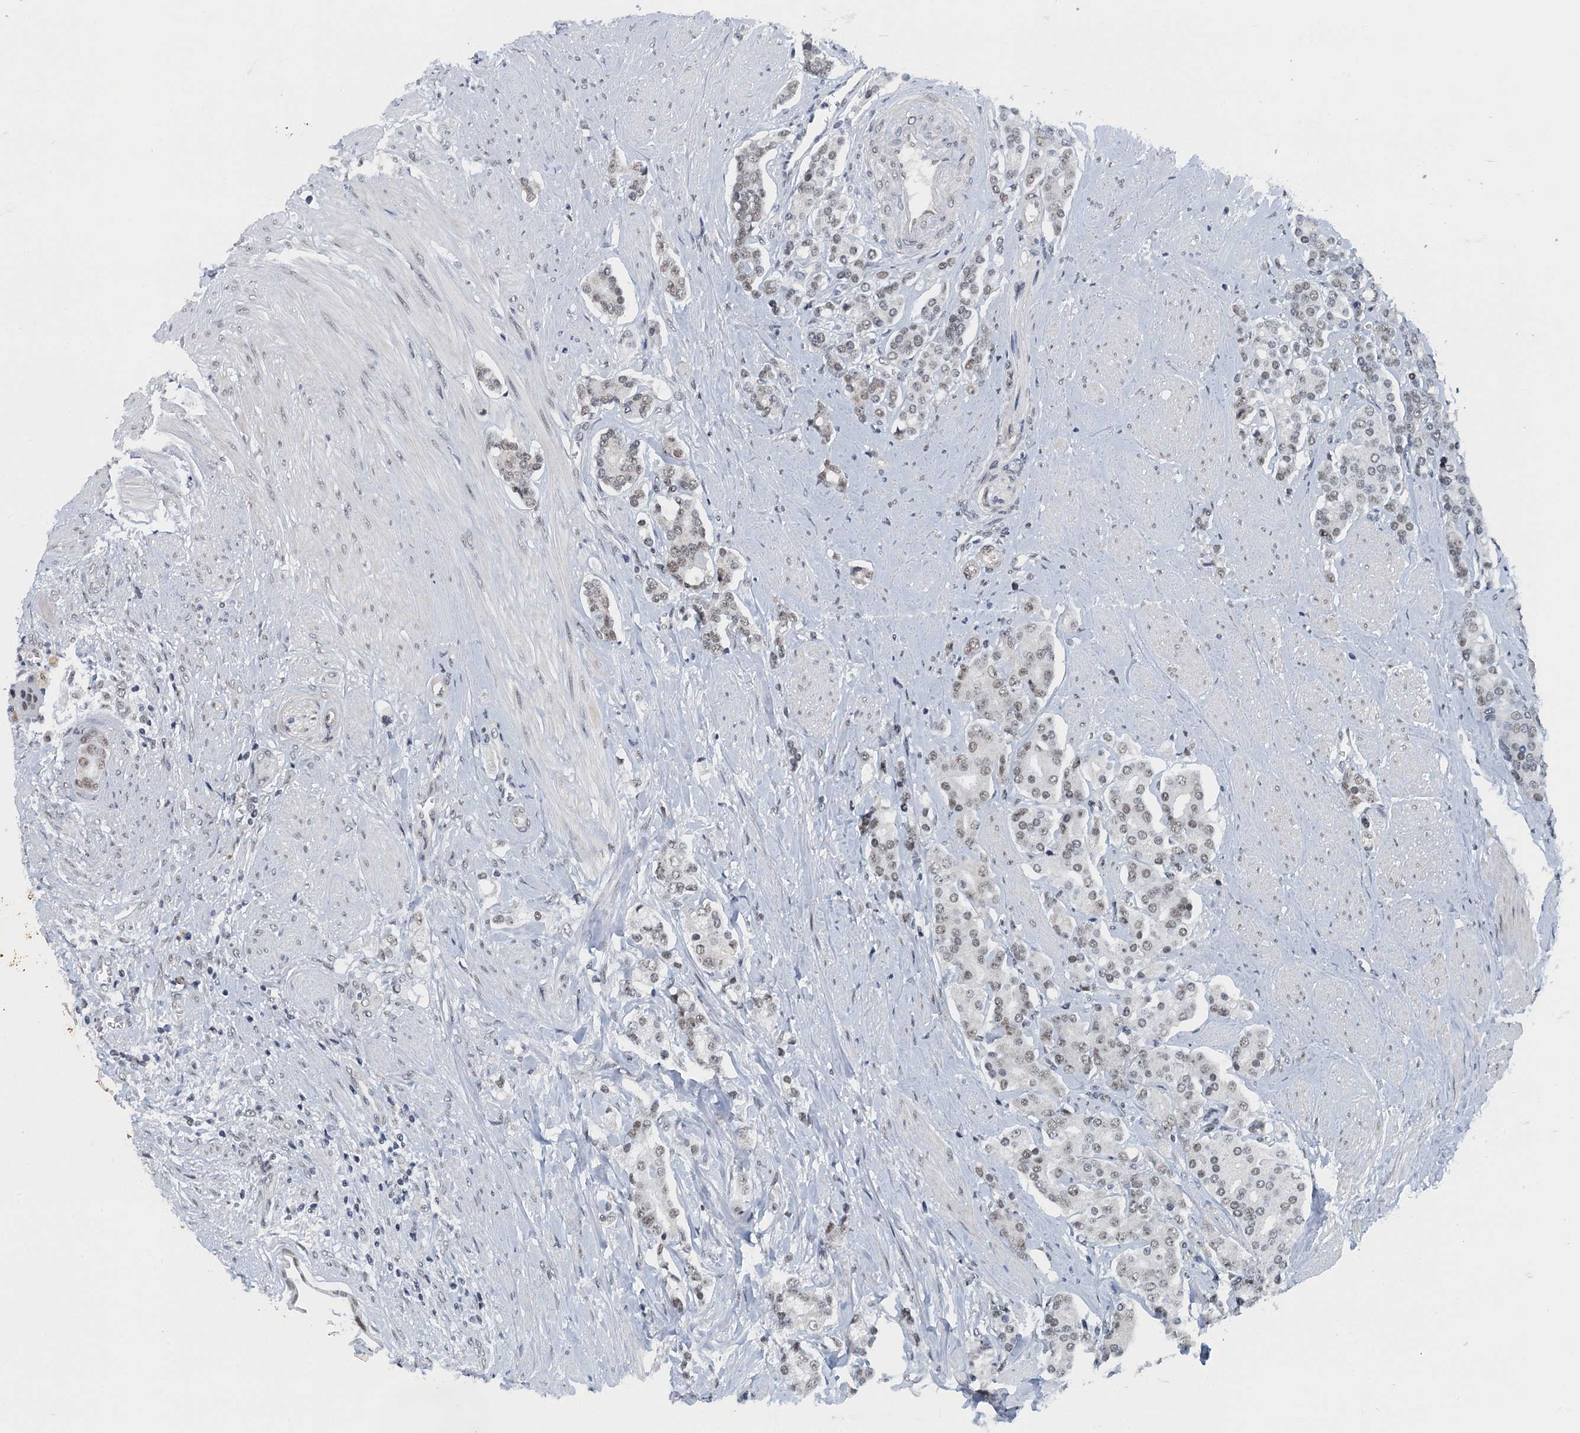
{"staining": {"intensity": "weak", "quantity": ">75%", "location": "nuclear"}, "tissue": "prostate cancer", "cell_type": "Tumor cells", "image_type": "cancer", "snomed": [{"axis": "morphology", "description": "Adenocarcinoma, High grade"}, {"axis": "topography", "description": "Prostate"}], "caption": "High-power microscopy captured an immunohistochemistry (IHC) histopathology image of prostate cancer, revealing weak nuclear positivity in about >75% of tumor cells.", "gene": "GADL1", "patient": {"sex": "male", "age": 62}}